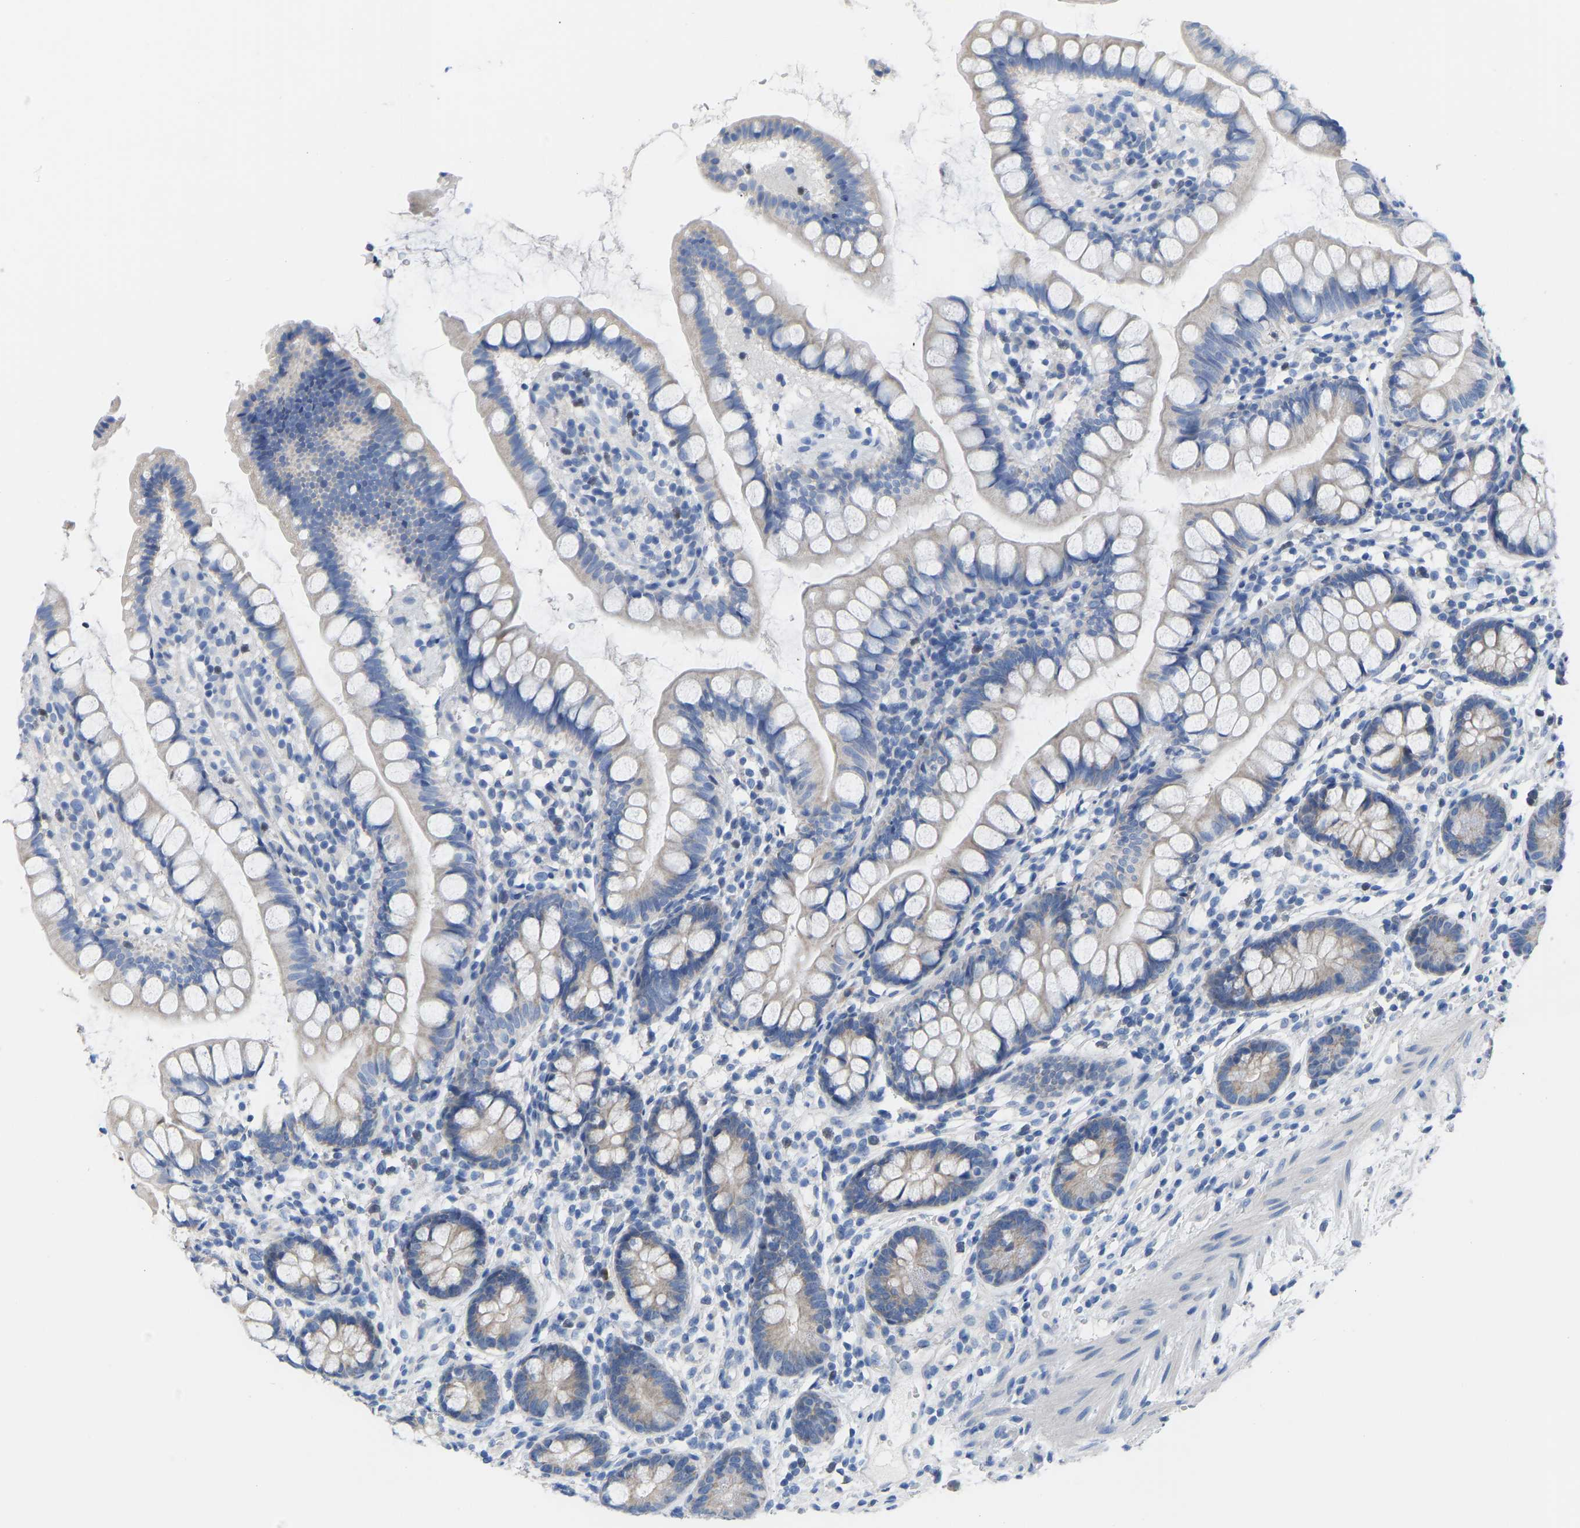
{"staining": {"intensity": "negative", "quantity": "none", "location": "none"}, "tissue": "small intestine", "cell_type": "Glandular cells", "image_type": "normal", "snomed": [{"axis": "morphology", "description": "Normal tissue, NOS"}, {"axis": "topography", "description": "Small intestine"}], "caption": "Immunohistochemistry of unremarkable human small intestine demonstrates no expression in glandular cells.", "gene": "OLIG2", "patient": {"sex": "female", "age": 84}}